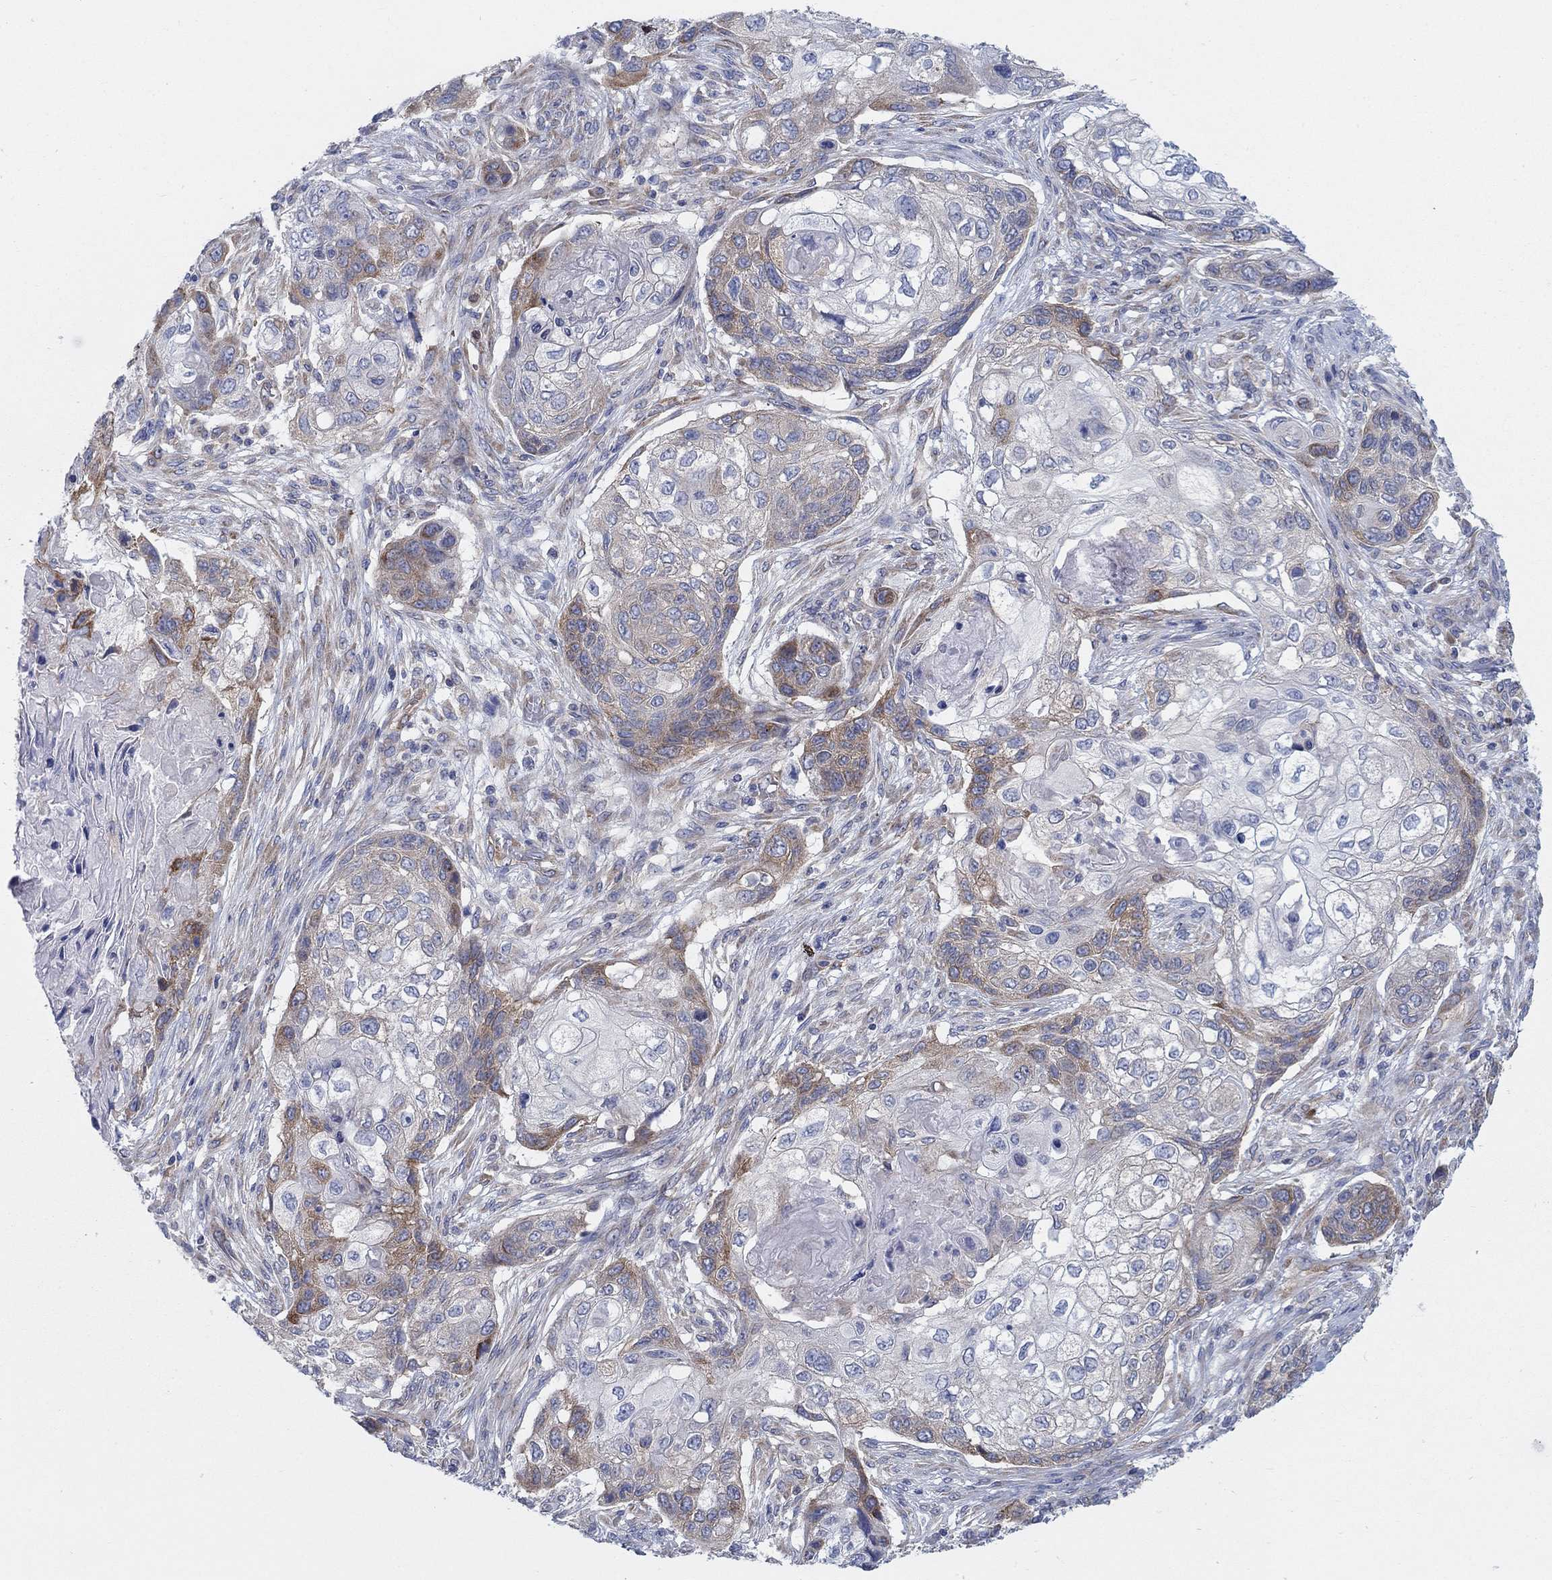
{"staining": {"intensity": "strong", "quantity": "<25%", "location": "cytoplasmic/membranous"}, "tissue": "lung cancer", "cell_type": "Tumor cells", "image_type": "cancer", "snomed": [{"axis": "morphology", "description": "Normal tissue, NOS"}, {"axis": "morphology", "description": "Squamous cell carcinoma, NOS"}, {"axis": "topography", "description": "Bronchus"}, {"axis": "topography", "description": "Lung"}], "caption": "High-power microscopy captured an immunohistochemistry (IHC) histopathology image of lung cancer (squamous cell carcinoma), revealing strong cytoplasmic/membranous staining in about <25% of tumor cells.", "gene": "TMEM59", "patient": {"sex": "male", "age": 69}}